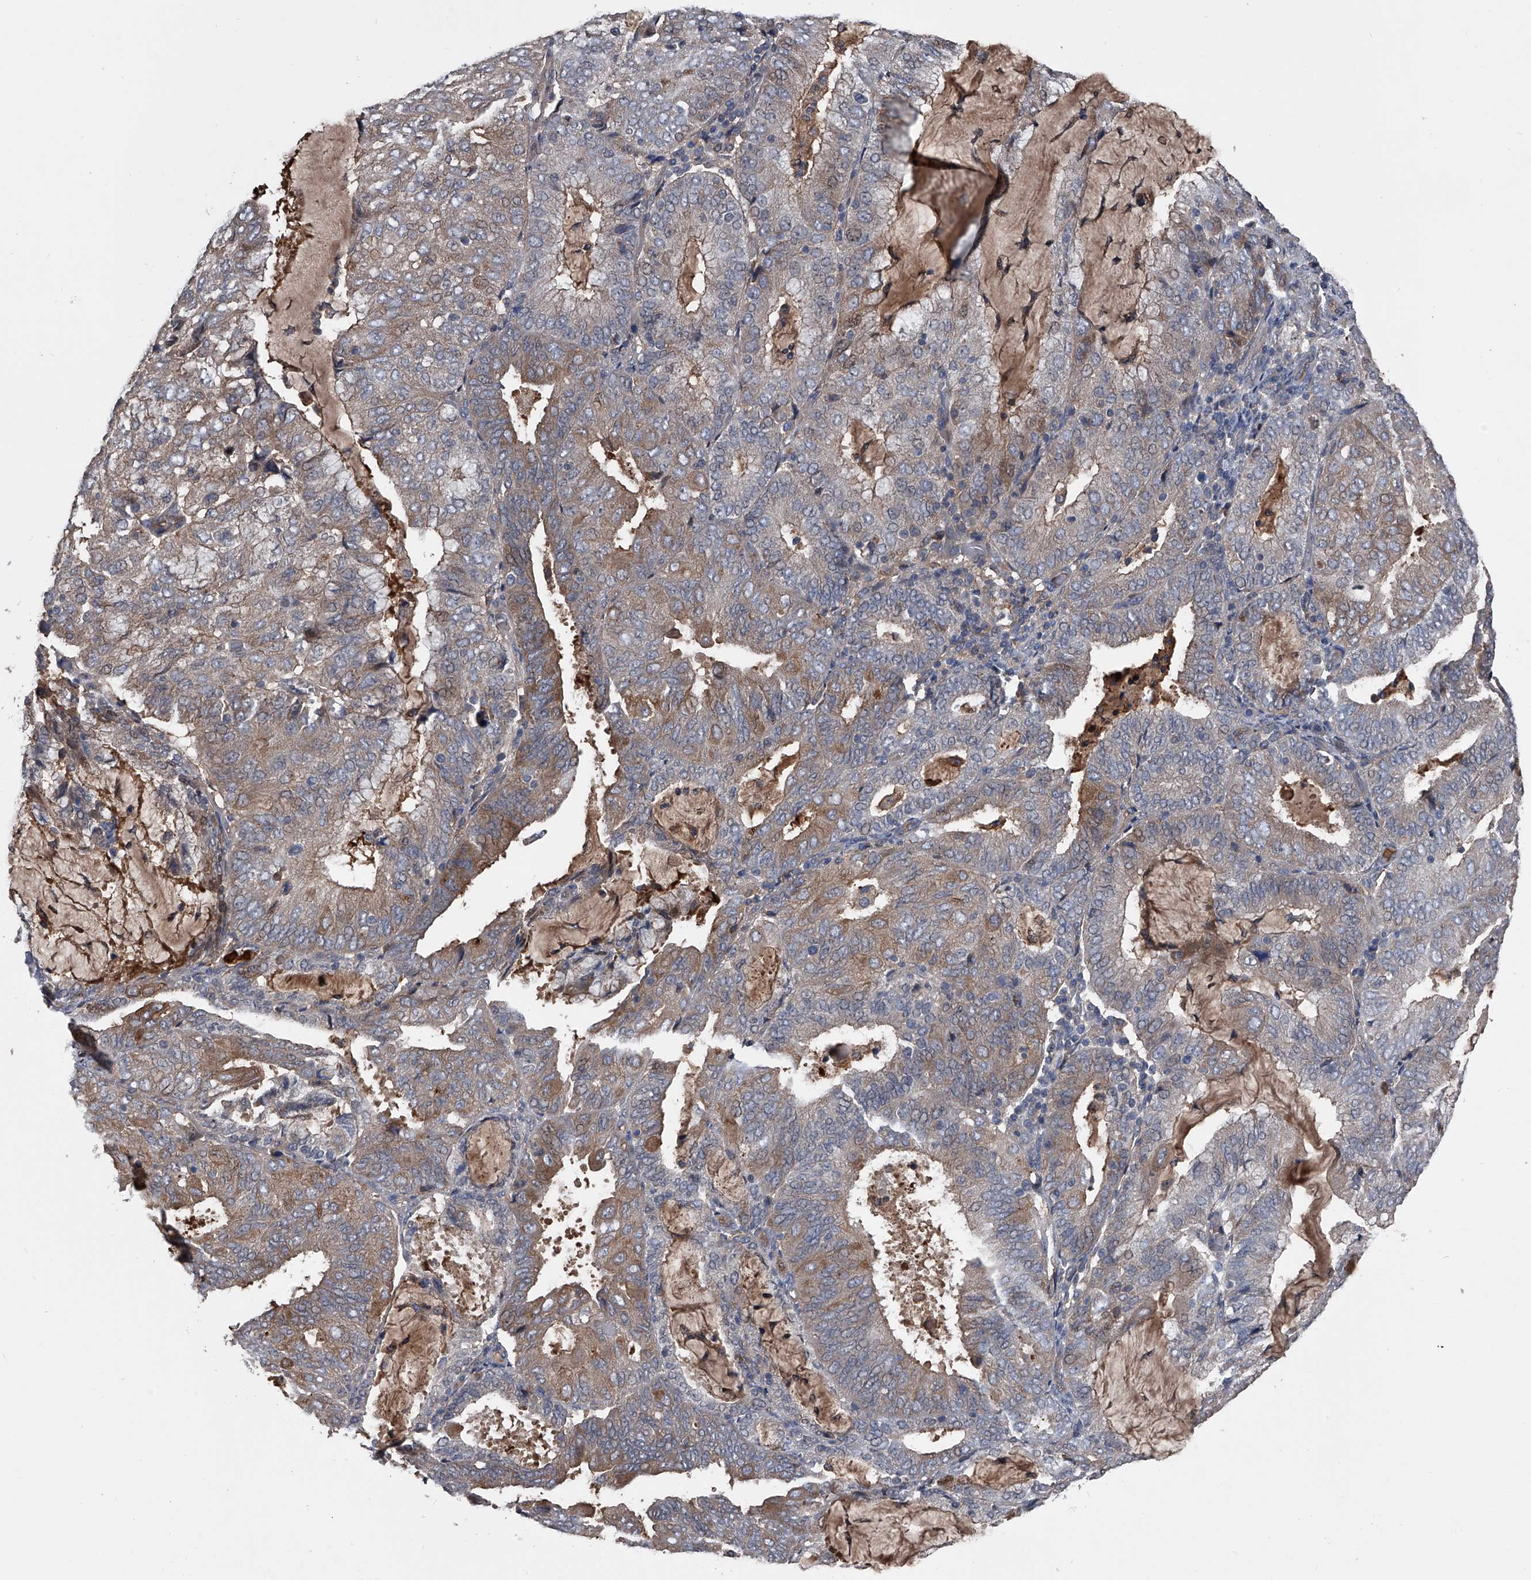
{"staining": {"intensity": "moderate", "quantity": "25%-75%", "location": "cytoplasmic/membranous"}, "tissue": "endometrial cancer", "cell_type": "Tumor cells", "image_type": "cancer", "snomed": [{"axis": "morphology", "description": "Adenocarcinoma, NOS"}, {"axis": "topography", "description": "Endometrium"}], "caption": "Moderate cytoplasmic/membranous positivity is seen in approximately 25%-75% of tumor cells in endometrial cancer.", "gene": "KIF13A", "patient": {"sex": "female", "age": 81}}